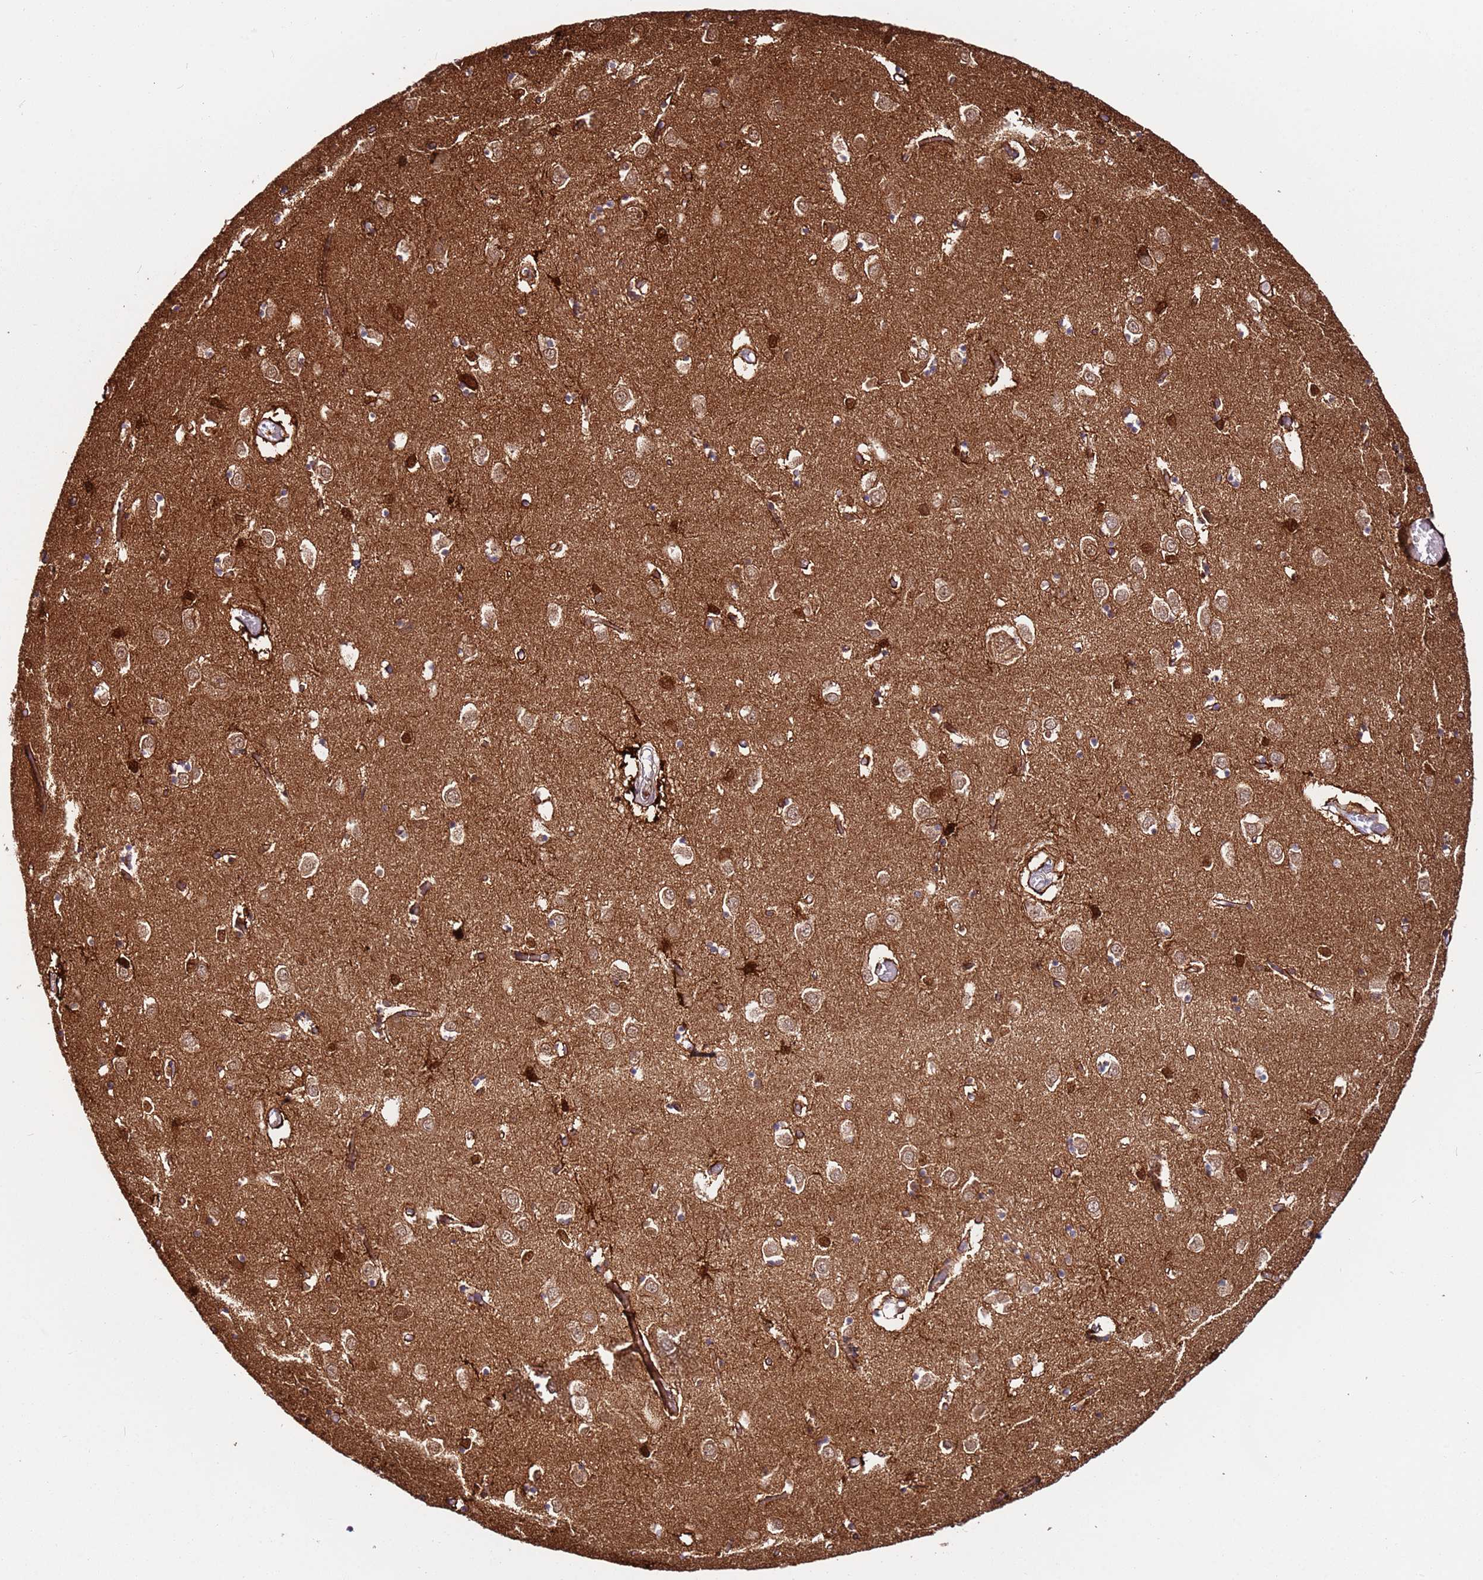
{"staining": {"intensity": "moderate", "quantity": "<25%", "location": "cytoplasmic/membranous"}, "tissue": "caudate", "cell_type": "Glial cells", "image_type": "normal", "snomed": [{"axis": "morphology", "description": "Normal tissue, NOS"}, {"axis": "topography", "description": "Lateral ventricle wall"}], "caption": "Immunohistochemistry micrograph of benign human caudate stained for a protein (brown), which shows low levels of moderate cytoplasmic/membranous expression in approximately <25% of glial cells.", "gene": "MTG2", "patient": {"sex": "male", "age": 70}}